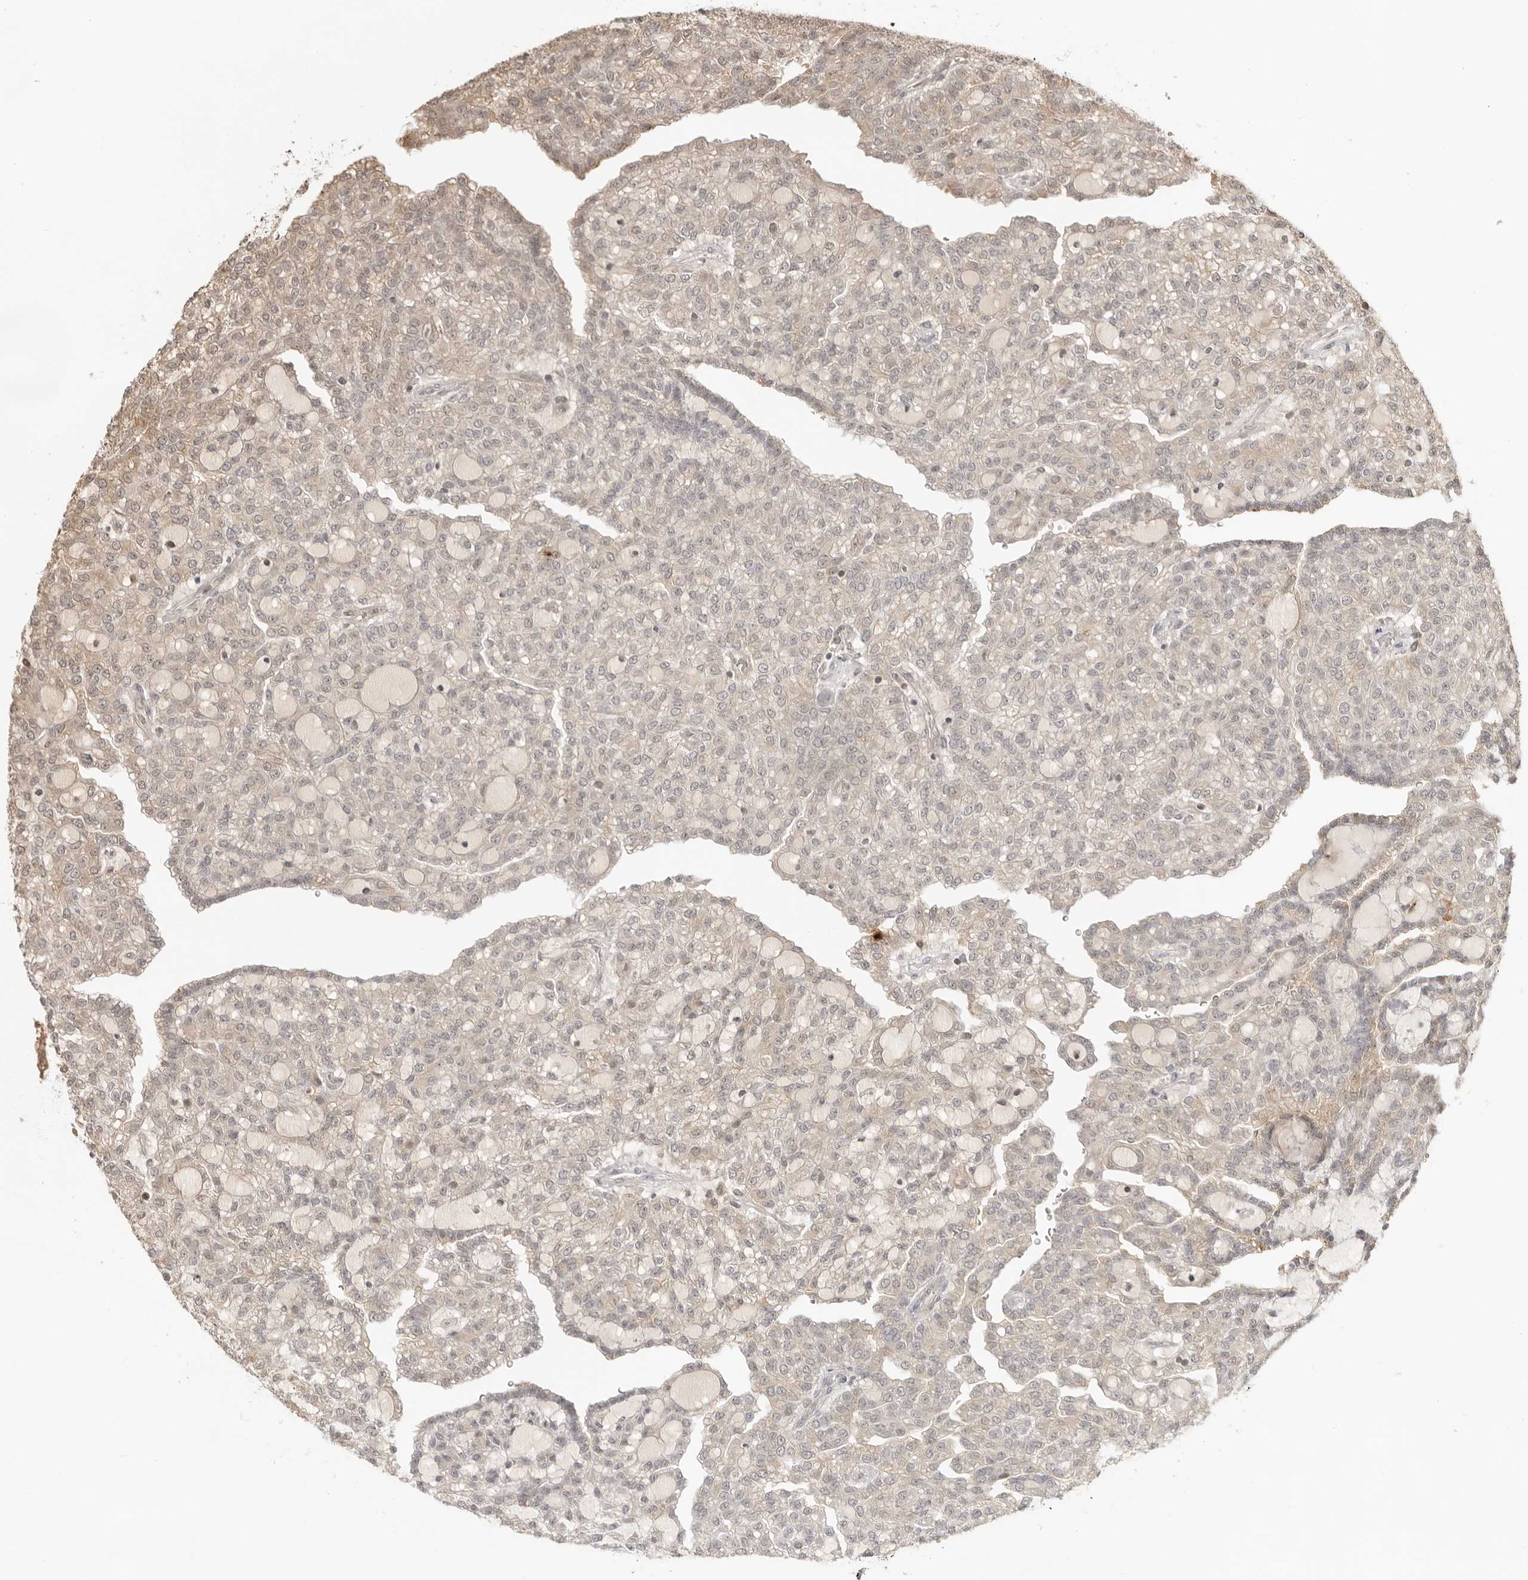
{"staining": {"intensity": "weak", "quantity": "<25%", "location": "cytoplasmic/membranous,nuclear"}, "tissue": "renal cancer", "cell_type": "Tumor cells", "image_type": "cancer", "snomed": [{"axis": "morphology", "description": "Adenocarcinoma, NOS"}, {"axis": "topography", "description": "Kidney"}], "caption": "Protein analysis of renal adenocarcinoma demonstrates no significant staining in tumor cells.", "gene": "IKBKE", "patient": {"sex": "male", "age": 63}}